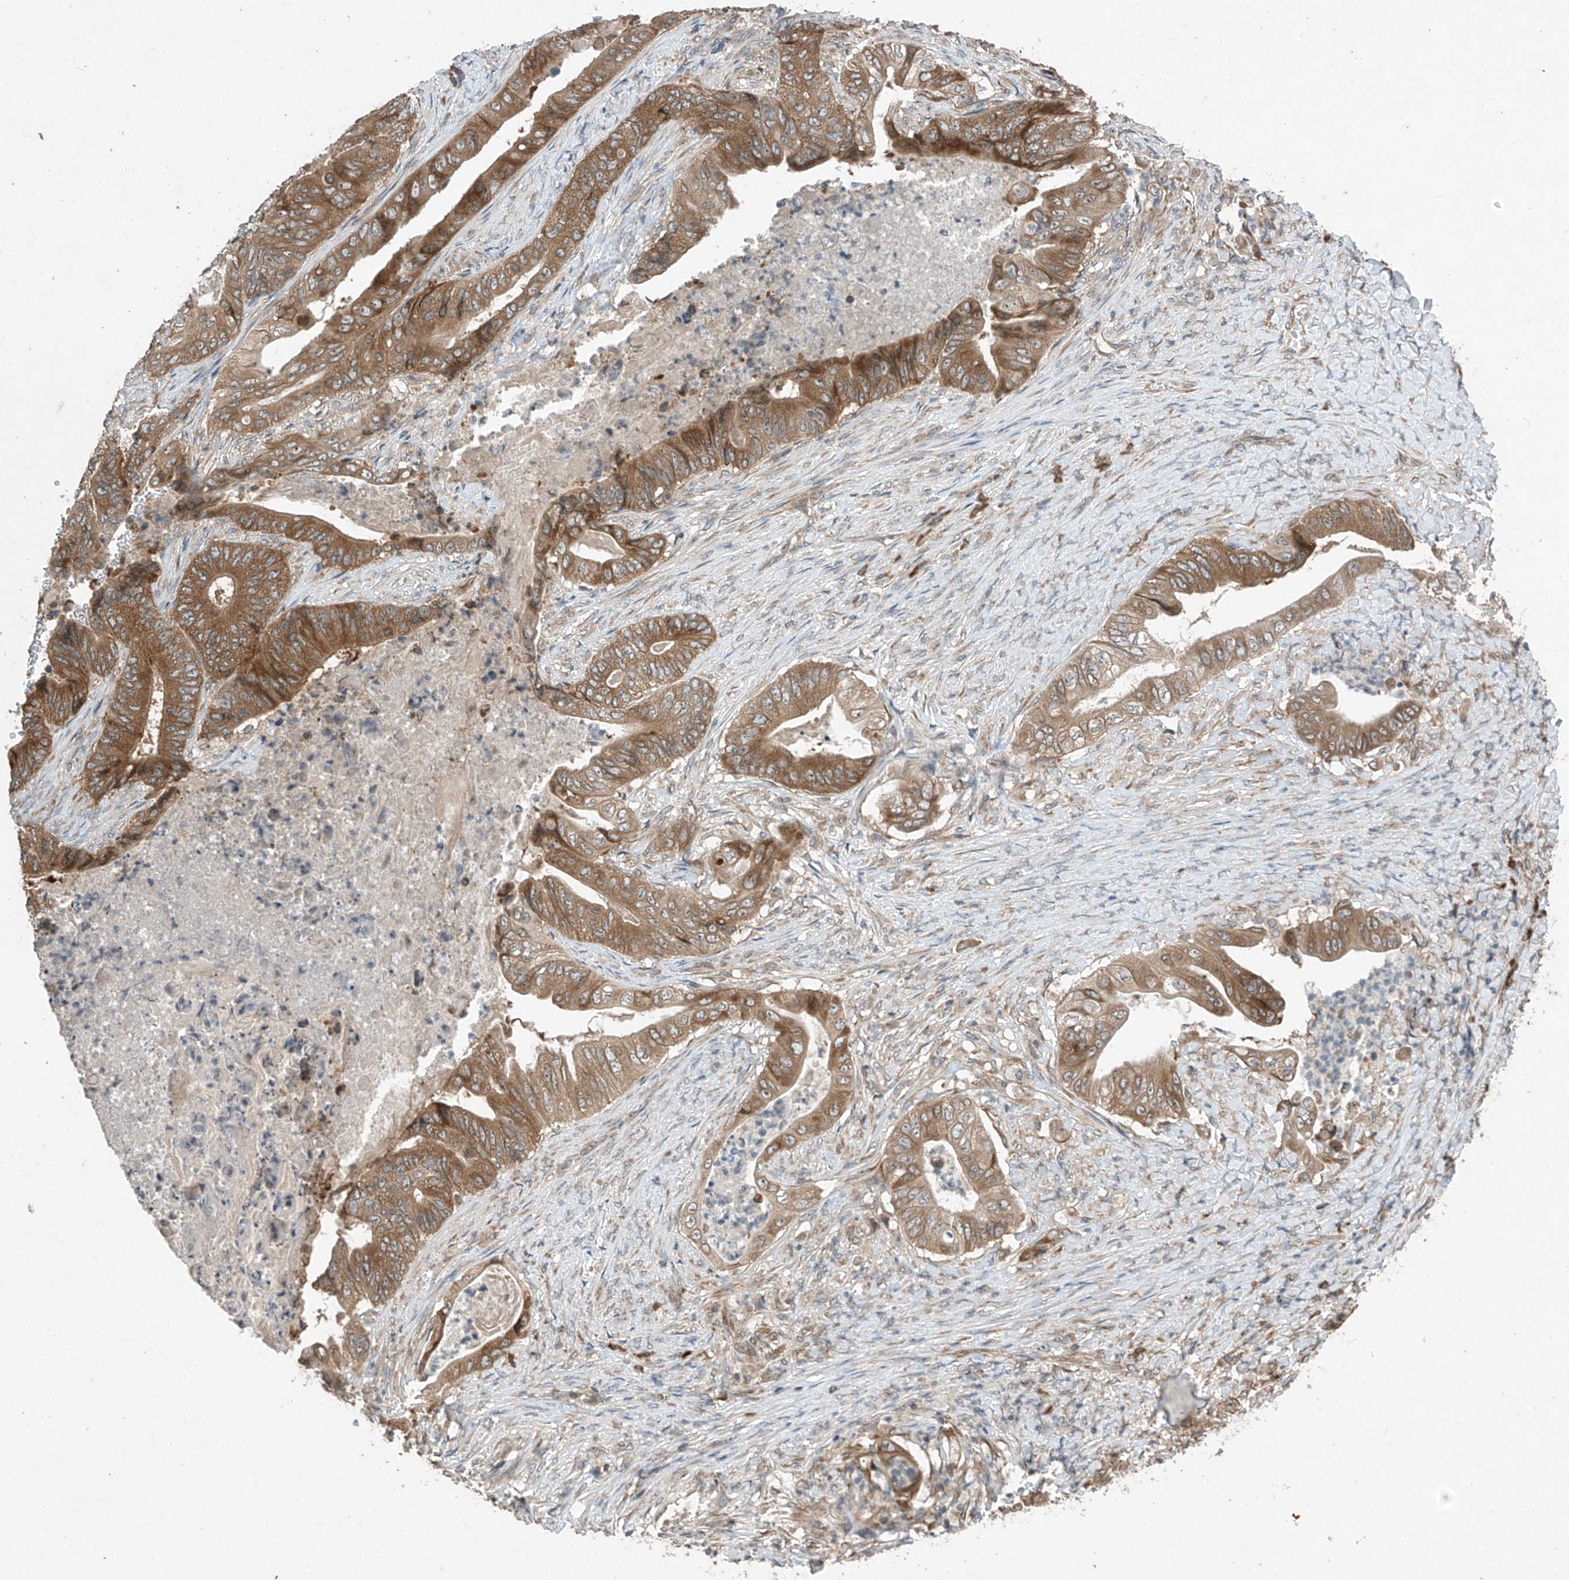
{"staining": {"intensity": "moderate", "quantity": ">75%", "location": "cytoplasmic/membranous"}, "tissue": "stomach cancer", "cell_type": "Tumor cells", "image_type": "cancer", "snomed": [{"axis": "morphology", "description": "Adenocarcinoma, NOS"}, {"axis": "topography", "description": "Stomach"}], "caption": "About >75% of tumor cells in adenocarcinoma (stomach) display moderate cytoplasmic/membranous protein staining as visualized by brown immunohistochemical staining.", "gene": "RPL34", "patient": {"sex": "female", "age": 73}}